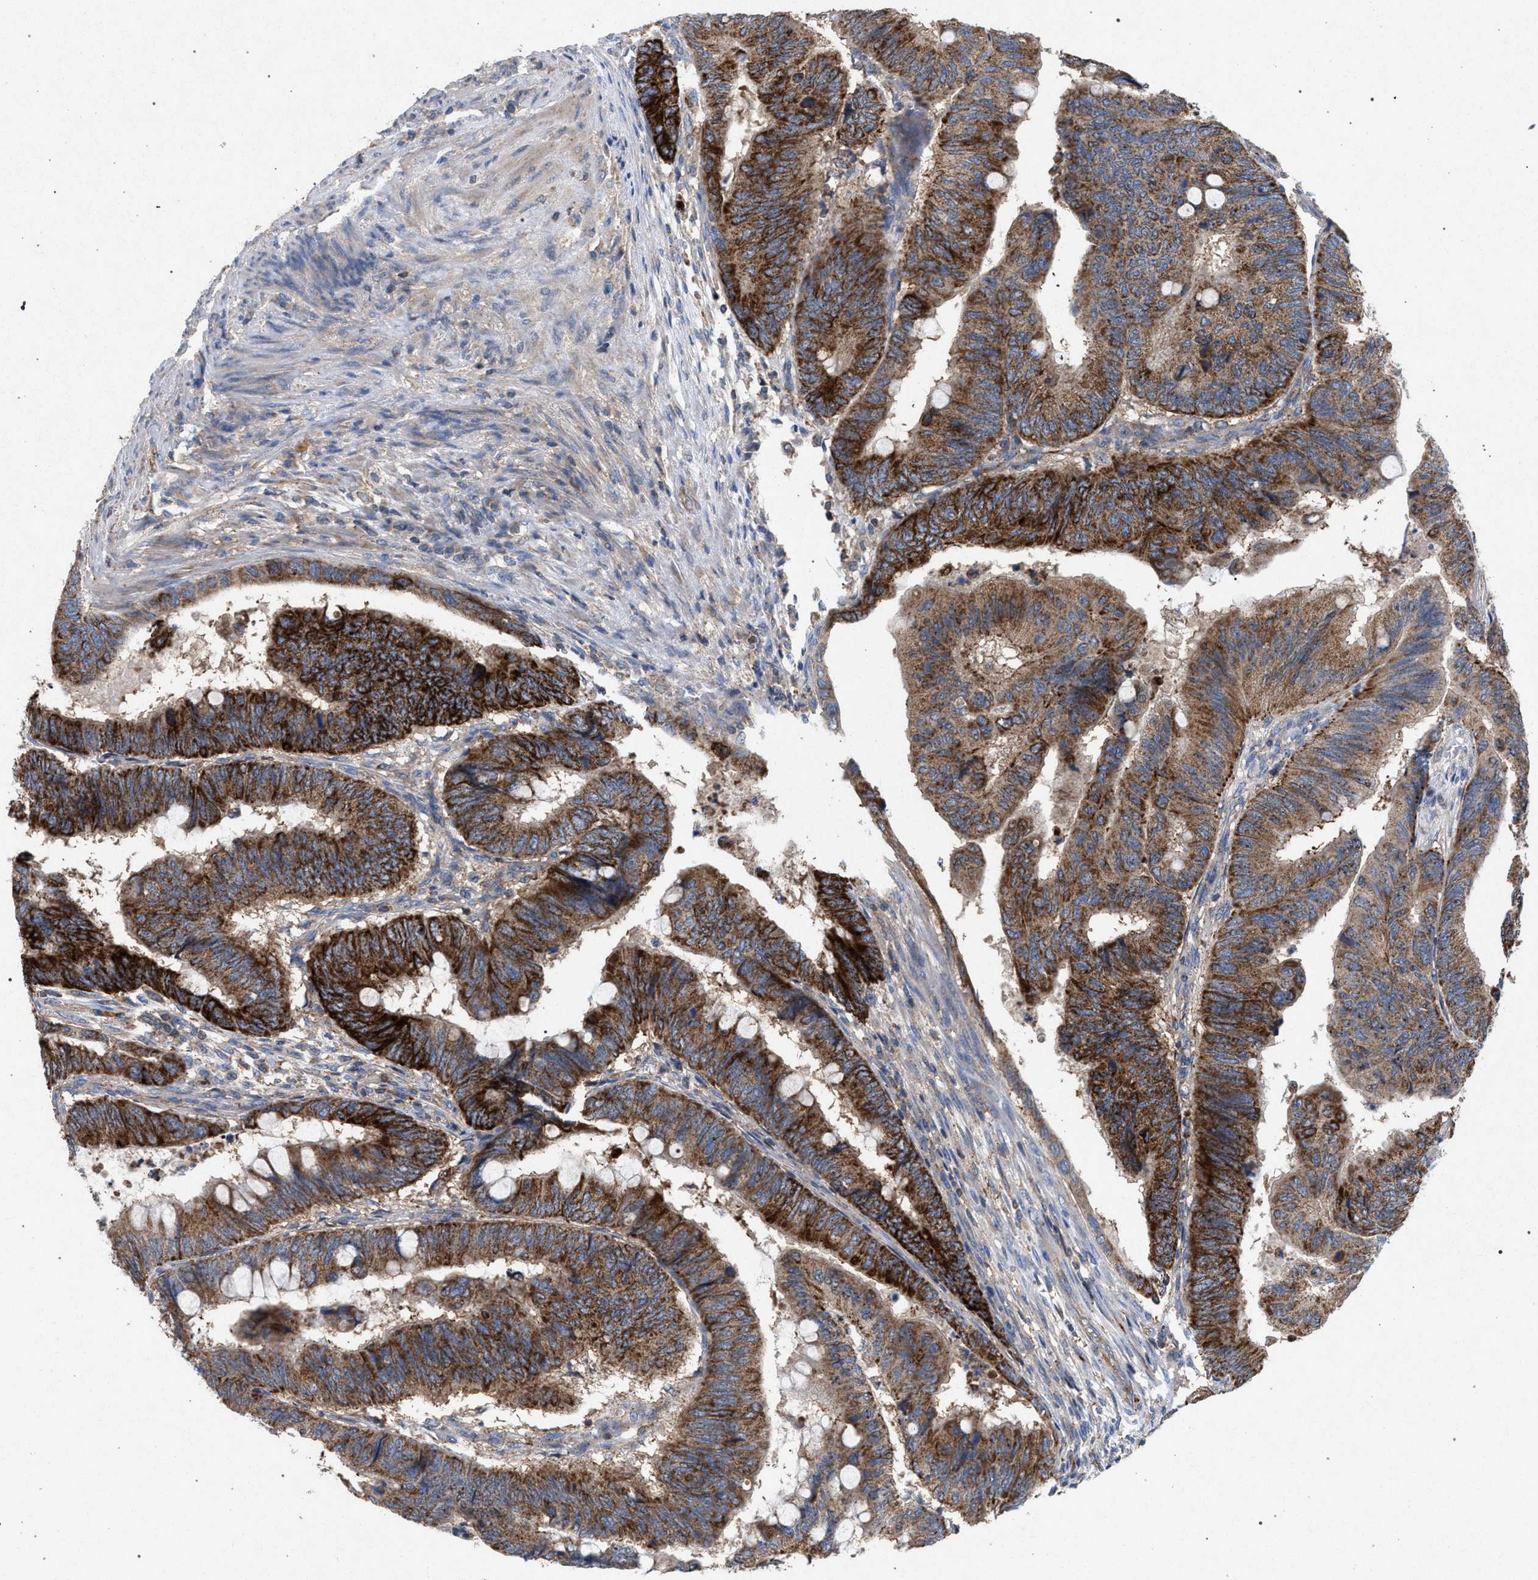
{"staining": {"intensity": "strong", "quantity": ">75%", "location": "cytoplasmic/membranous"}, "tissue": "colorectal cancer", "cell_type": "Tumor cells", "image_type": "cancer", "snomed": [{"axis": "morphology", "description": "Normal tissue, NOS"}, {"axis": "morphology", "description": "Adenocarcinoma, NOS"}, {"axis": "topography", "description": "Rectum"}, {"axis": "topography", "description": "Peripheral nerve tissue"}], "caption": "There is high levels of strong cytoplasmic/membranous positivity in tumor cells of colorectal adenocarcinoma, as demonstrated by immunohistochemical staining (brown color).", "gene": "VPS13A", "patient": {"sex": "male", "age": 92}}